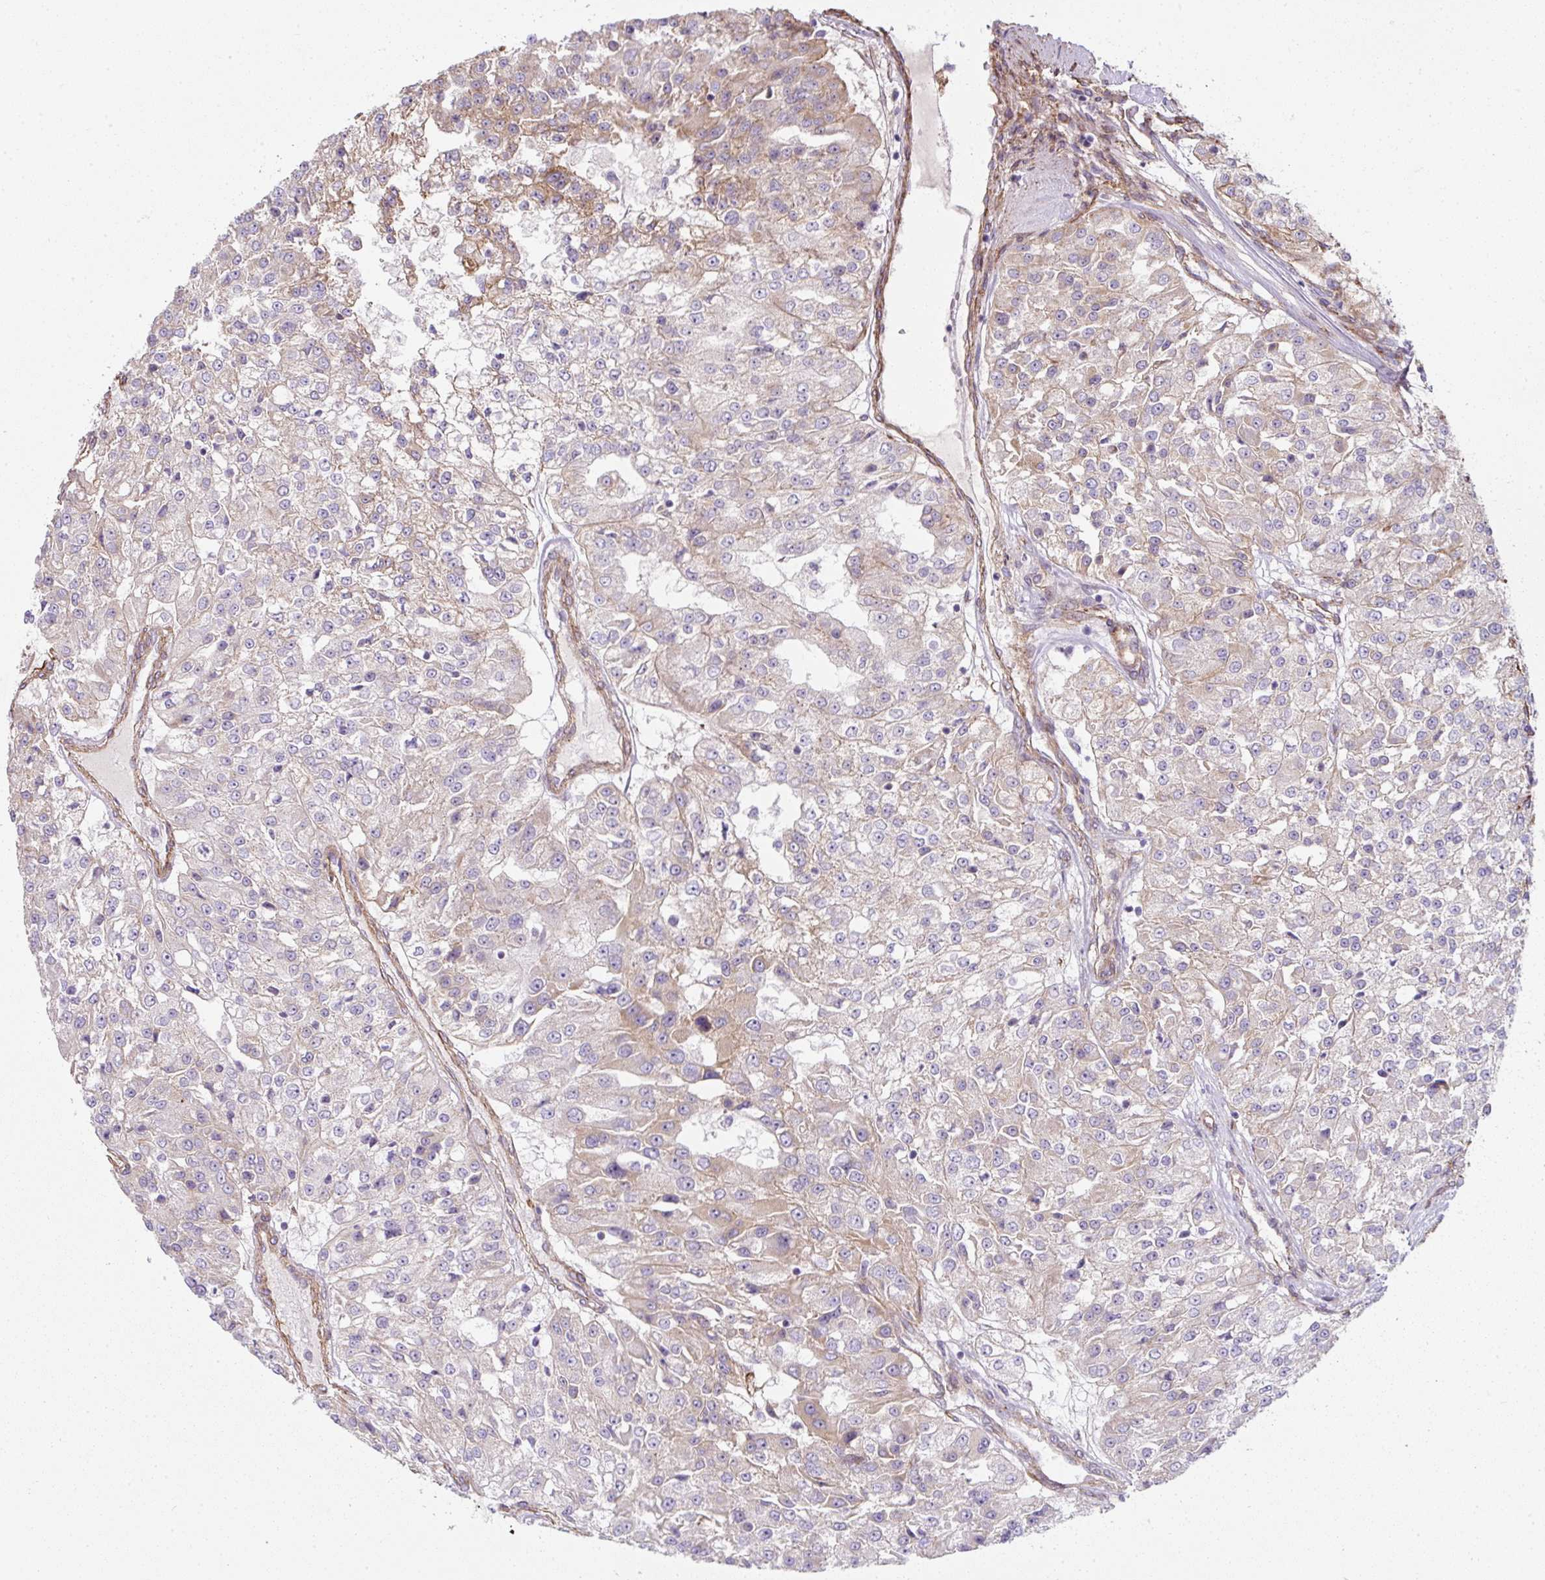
{"staining": {"intensity": "weak", "quantity": "<25%", "location": "cytoplasmic/membranous"}, "tissue": "renal cancer", "cell_type": "Tumor cells", "image_type": "cancer", "snomed": [{"axis": "morphology", "description": "Adenocarcinoma, NOS"}, {"axis": "topography", "description": "Kidney"}], "caption": "Immunohistochemistry (IHC) of human adenocarcinoma (renal) displays no expression in tumor cells.", "gene": "ANKUB1", "patient": {"sex": "female", "age": 63}}